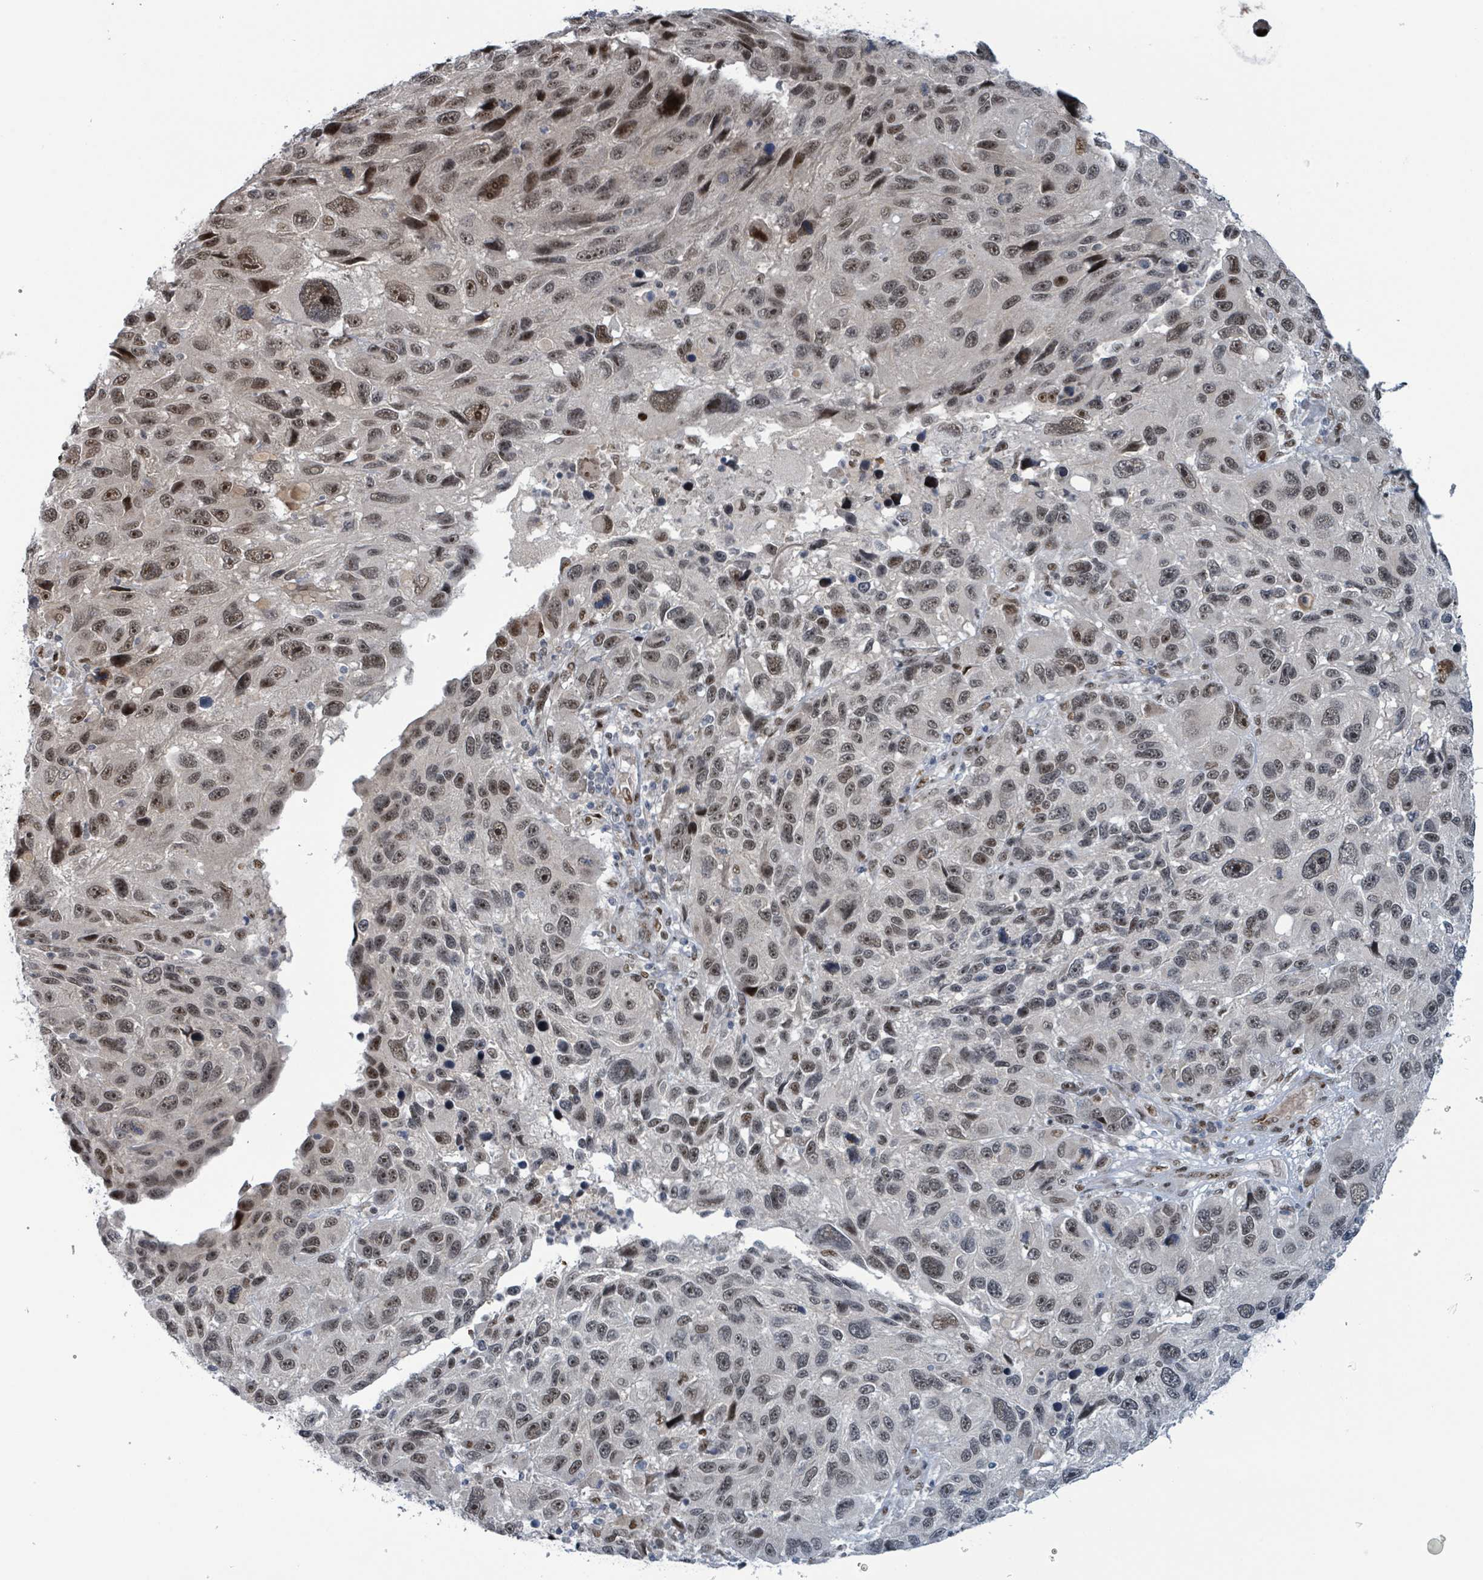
{"staining": {"intensity": "moderate", "quantity": "25%-75%", "location": "nuclear"}, "tissue": "melanoma", "cell_type": "Tumor cells", "image_type": "cancer", "snomed": [{"axis": "morphology", "description": "Malignant melanoma, NOS"}, {"axis": "topography", "description": "Skin"}], "caption": "Melanoma stained with IHC reveals moderate nuclear positivity in about 25%-75% of tumor cells.", "gene": "KLF3", "patient": {"sex": "male", "age": 53}}